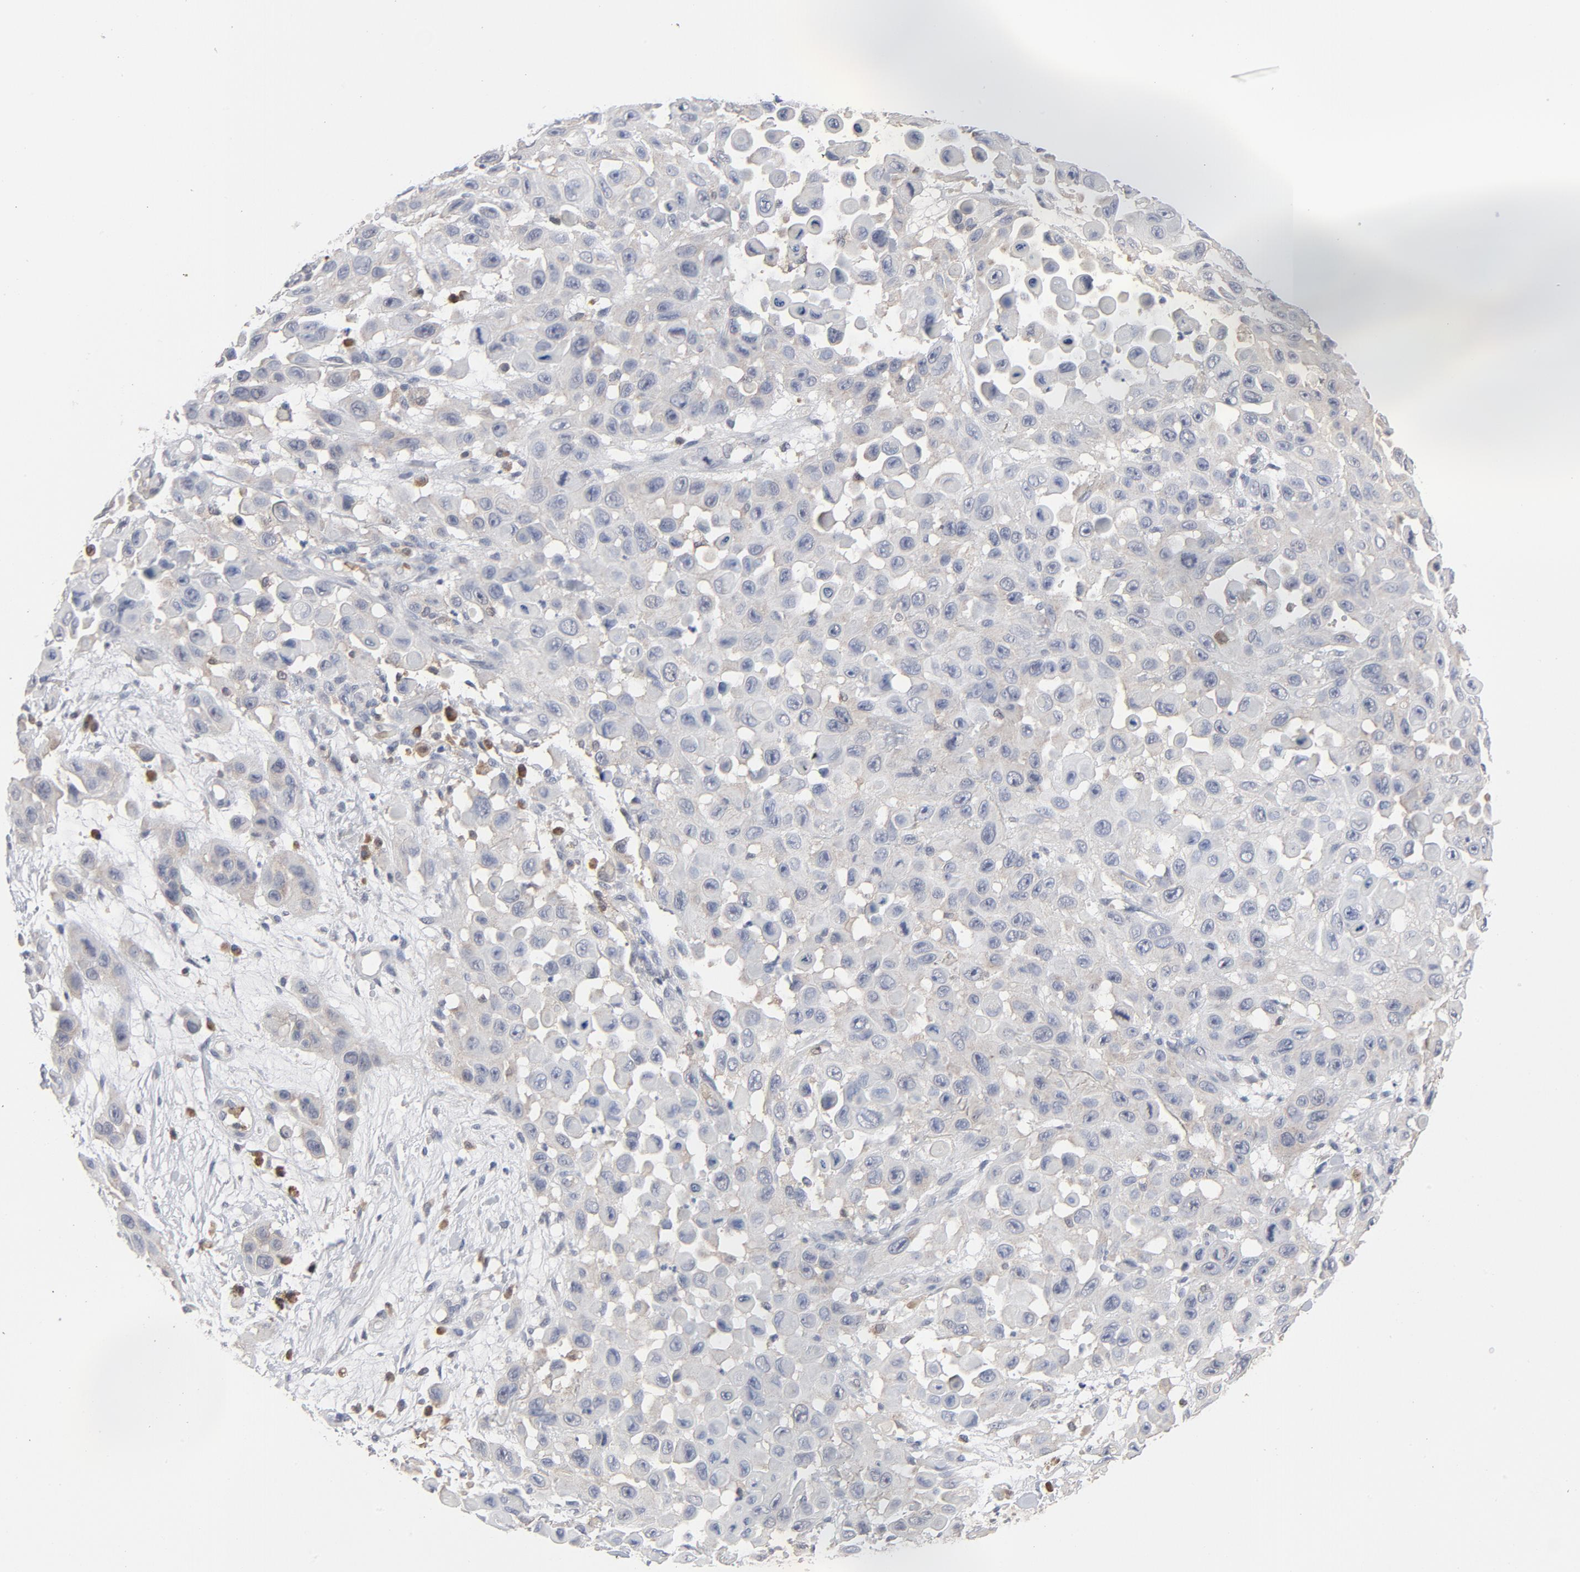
{"staining": {"intensity": "weak", "quantity": "25%-75%", "location": "cytoplasmic/membranous"}, "tissue": "skin cancer", "cell_type": "Tumor cells", "image_type": "cancer", "snomed": [{"axis": "morphology", "description": "Squamous cell carcinoma, NOS"}, {"axis": "topography", "description": "Skin"}], "caption": "Skin cancer (squamous cell carcinoma) stained for a protein (brown) reveals weak cytoplasmic/membranous positive staining in about 25%-75% of tumor cells.", "gene": "PRDX1", "patient": {"sex": "male", "age": 81}}